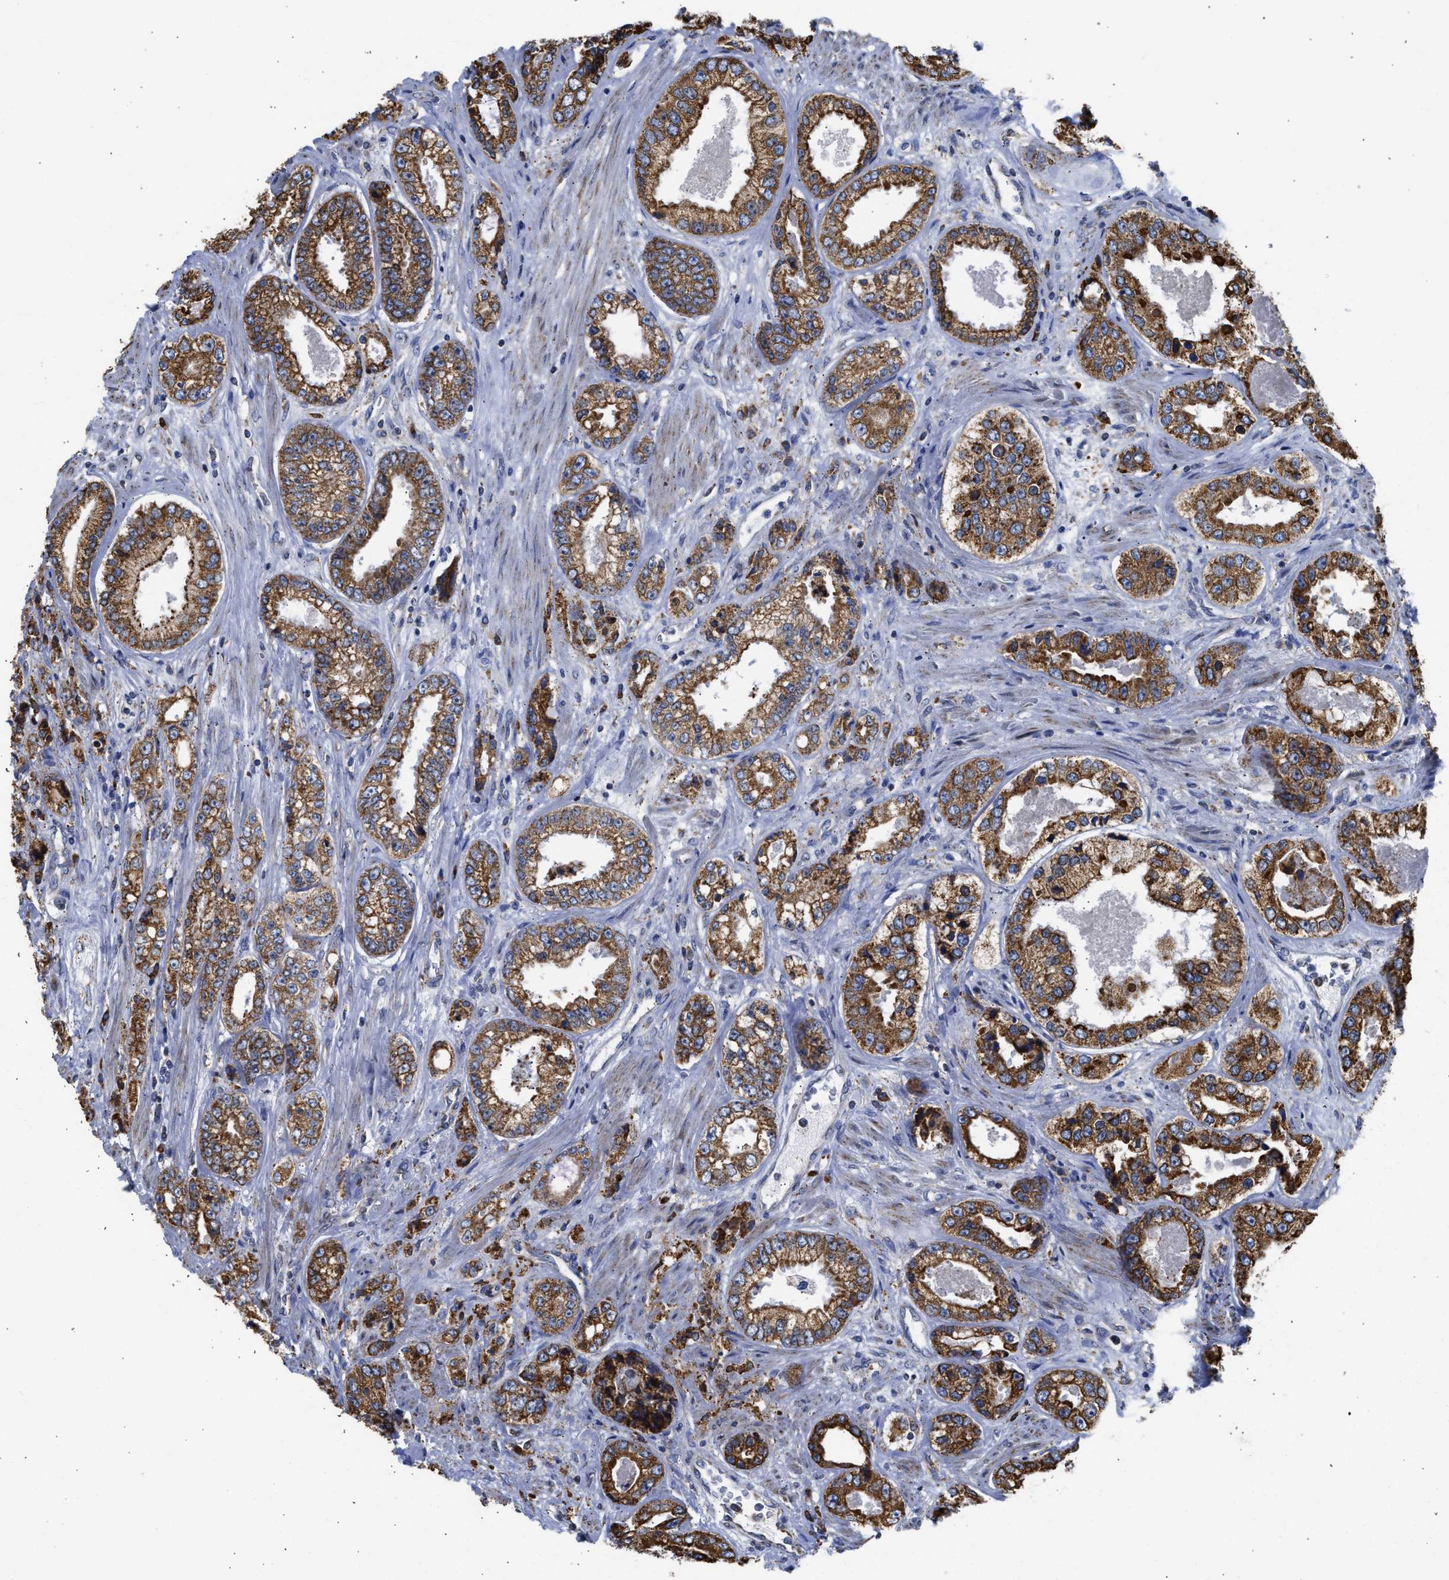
{"staining": {"intensity": "strong", "quantity": ">75%", "location": "cytoplasmic/membranous"}, "tissue": "prostate cancer", "cell_type": "Tumor cells", "image_type": "cancer", "snomed": [{"axis": "morphology", "description": "Adenocarcinoma, High grade"}, {"axis": "topography", "description": "Prostate"}], "caption": "There is high levels of strong cytoplasmic/membranous expression in tumor cells of prostate adenocarcinoma (high-grade), as demonstrated by immunohistochemical staining (brown color).", "gene": "CYCS", "patient": {"sex": "male", "age": 61}}